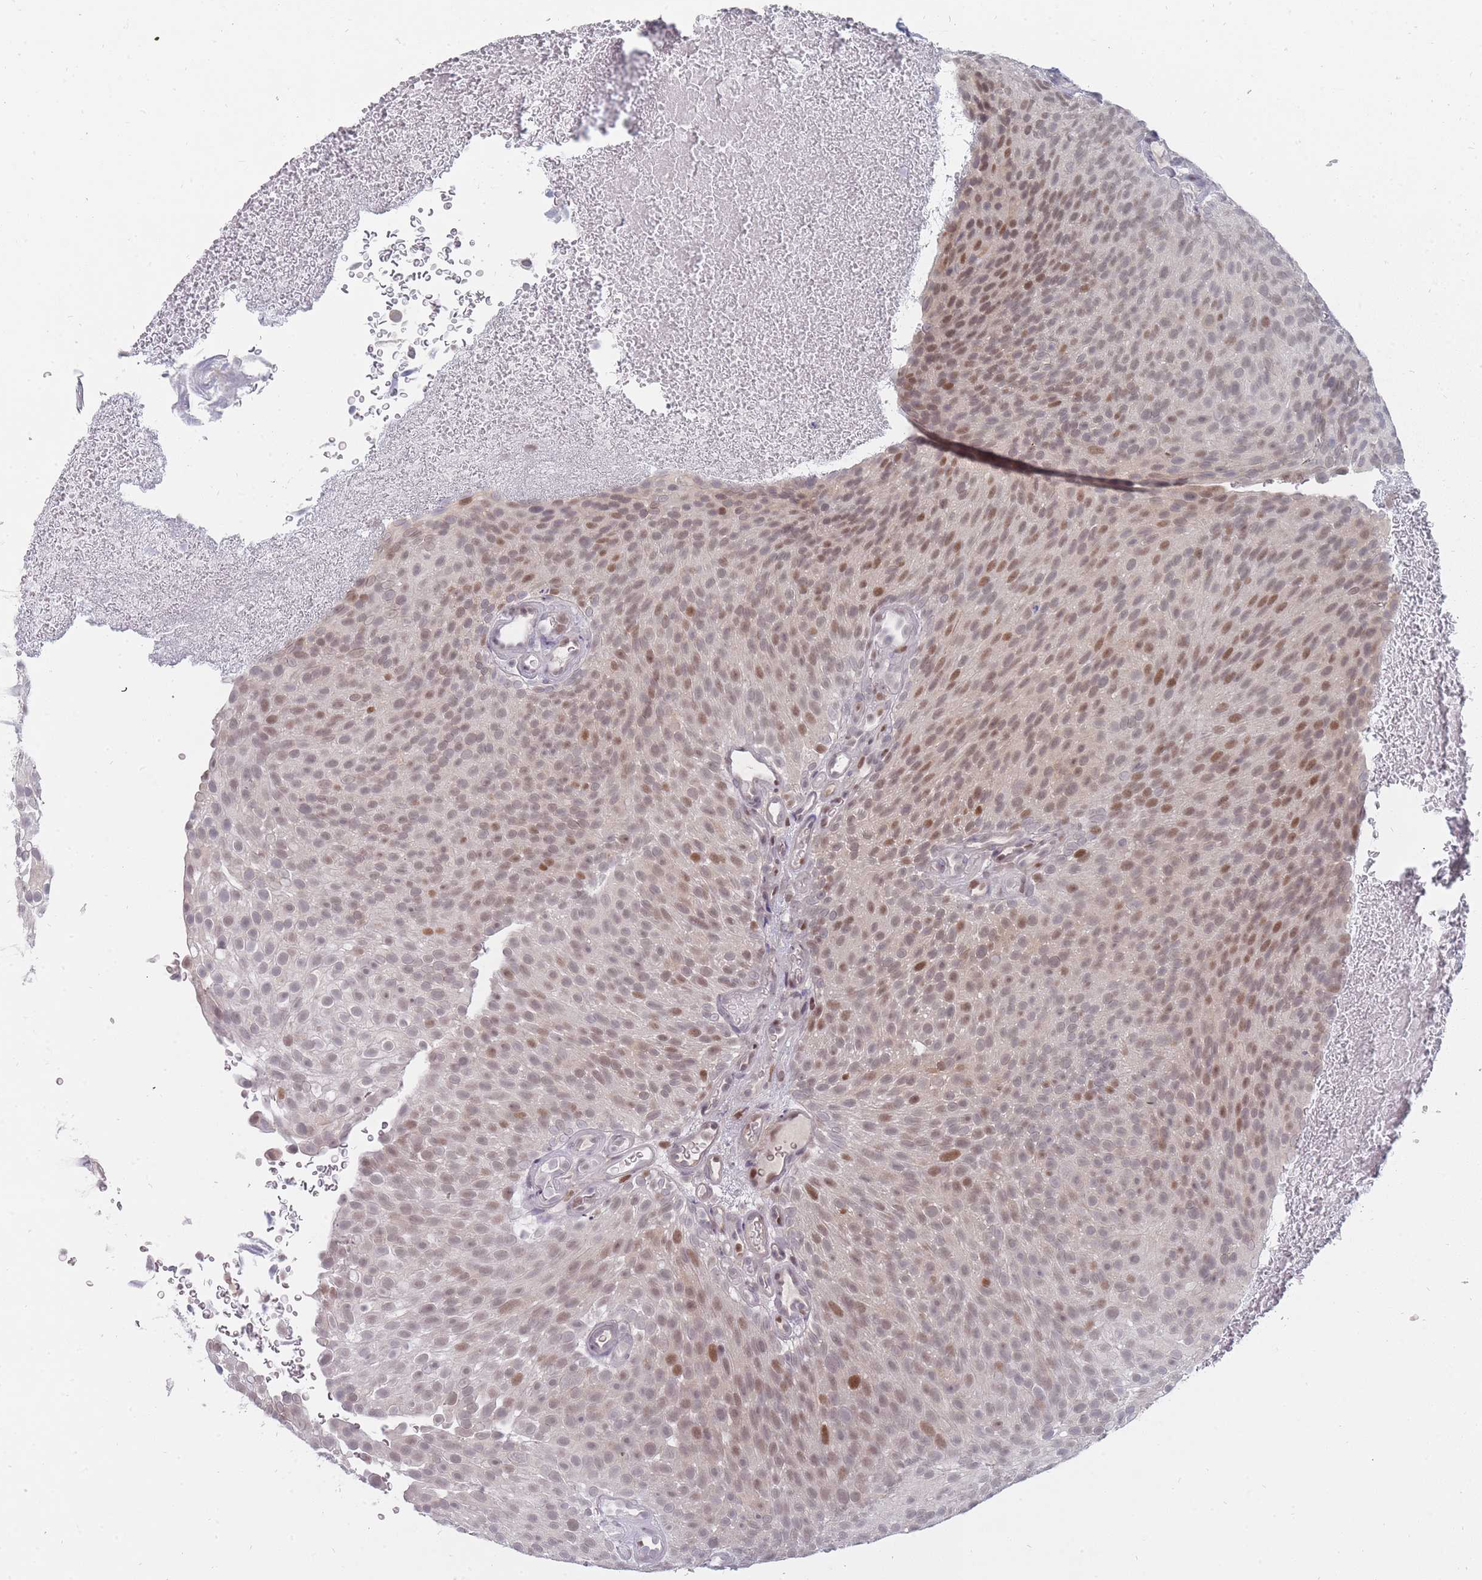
{"staining": {"intensity": "moderate", "quantity": "<25%", "location": "nuclear"}, "tissue": "urothelial cancer", "cell_type": "Tumor cells", "image_type": "cancer", "snomed": [{"axis": "morphology", "description": "Urothelial carcinoma, Low grade"}, {"axis": "topography", "description": "Urinary bladder"}], "caption": "A low amount of moderate nuclear positivity is appreciated in about <25% of tumor cells in urothelial cancer tissue.", "gene": "GINS1", "patient": {"sex": "male", "age": 78}}